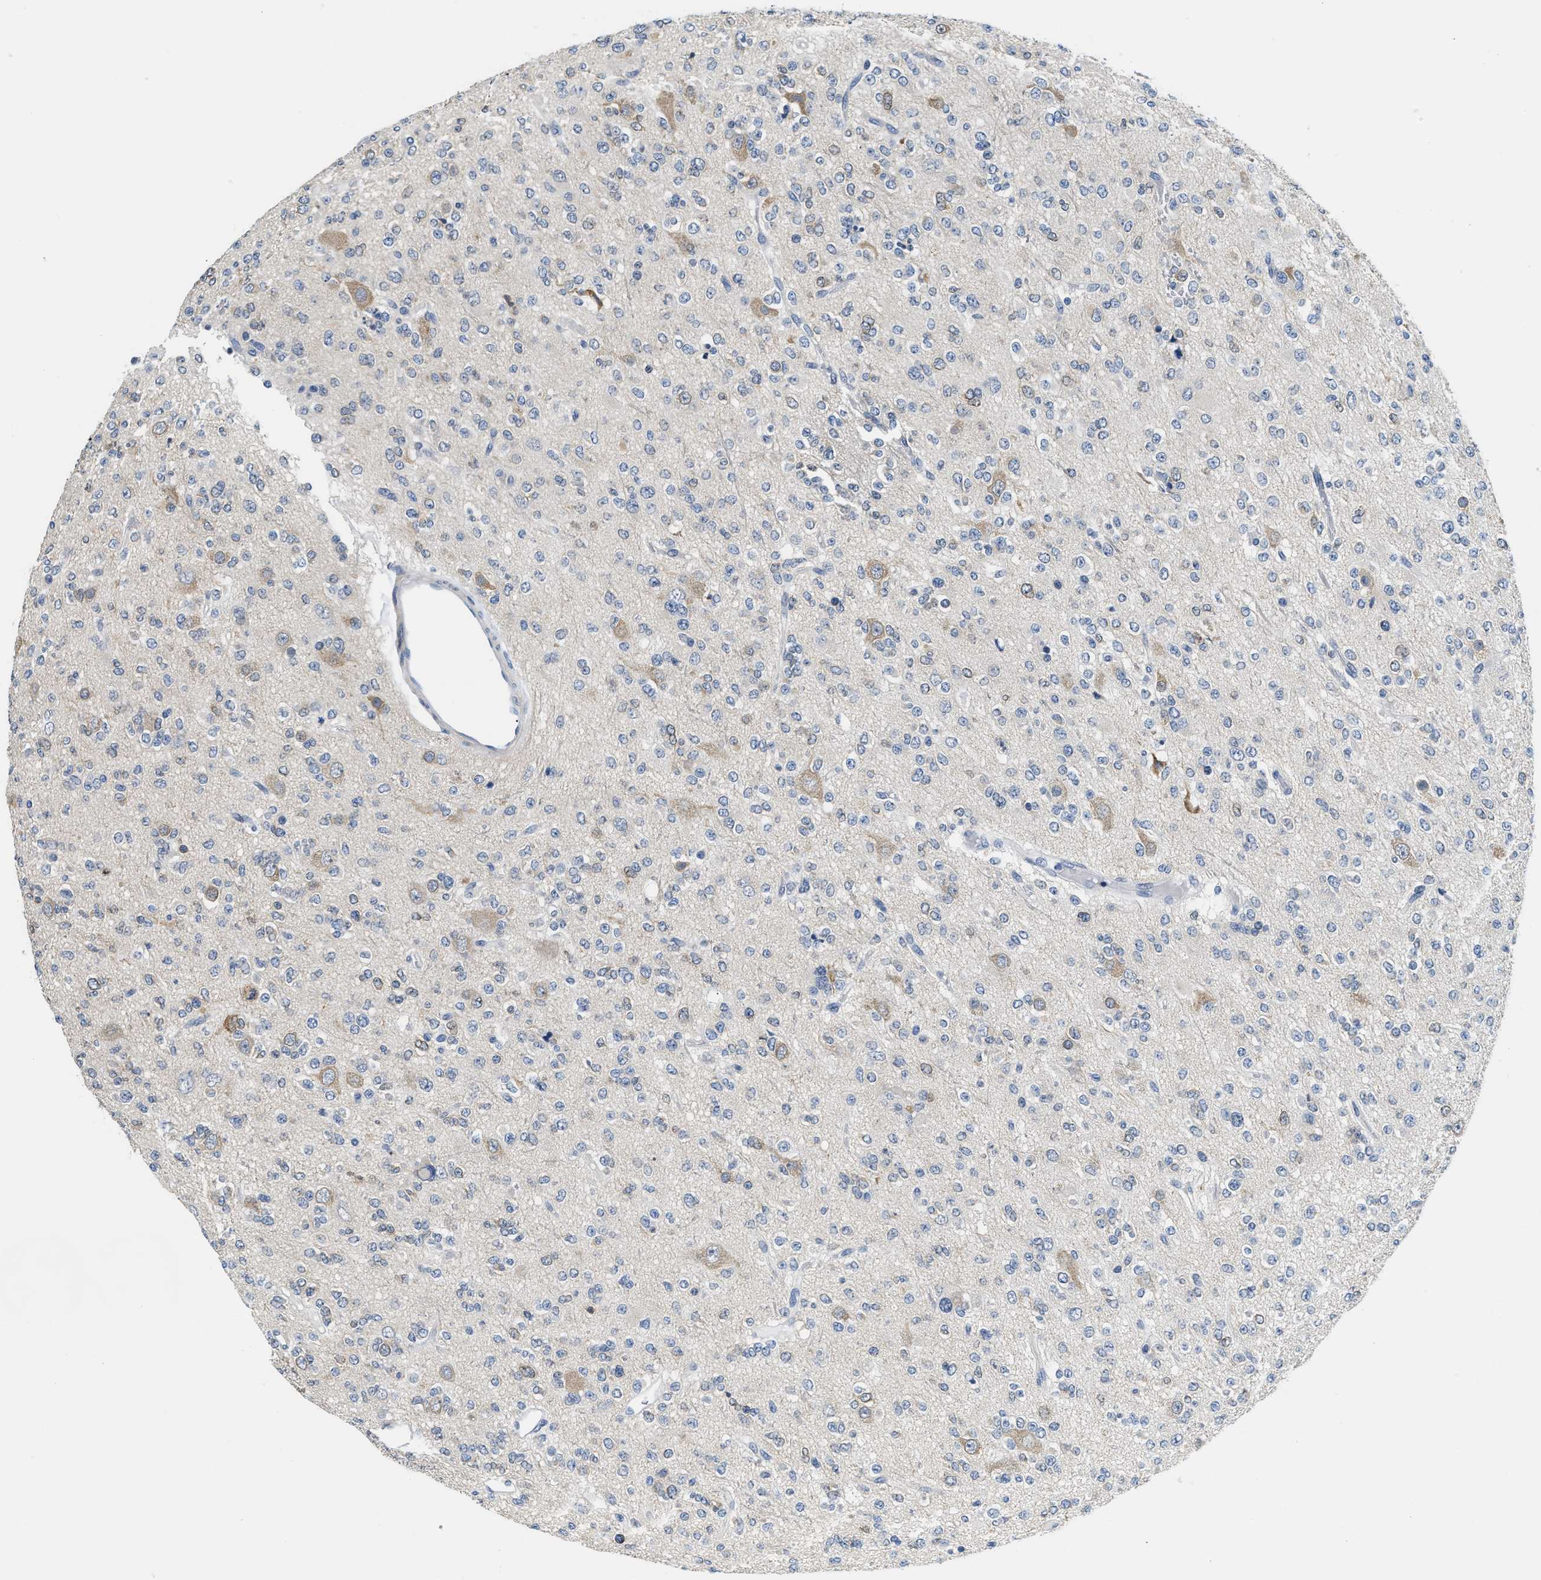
{"staining": {"intensity": "negative", "quantity": "none", "location": "none"}, "tissue": "glioma", "cell_type": "Tumor cells", "image_type": "cancer", "snomed": [{"axis": "morphology", "description": "Glioma, malignant, Low grade"}, {"axis": "topography", "description": "Brain"}], "caption": "DAB (3,3'-diaminobenzidine) immunohistochemical staining of glioma exhibits no significant staining in tumor cells.", "gene": "CLGN", "patient": {"sex": "male", "age": 38}}